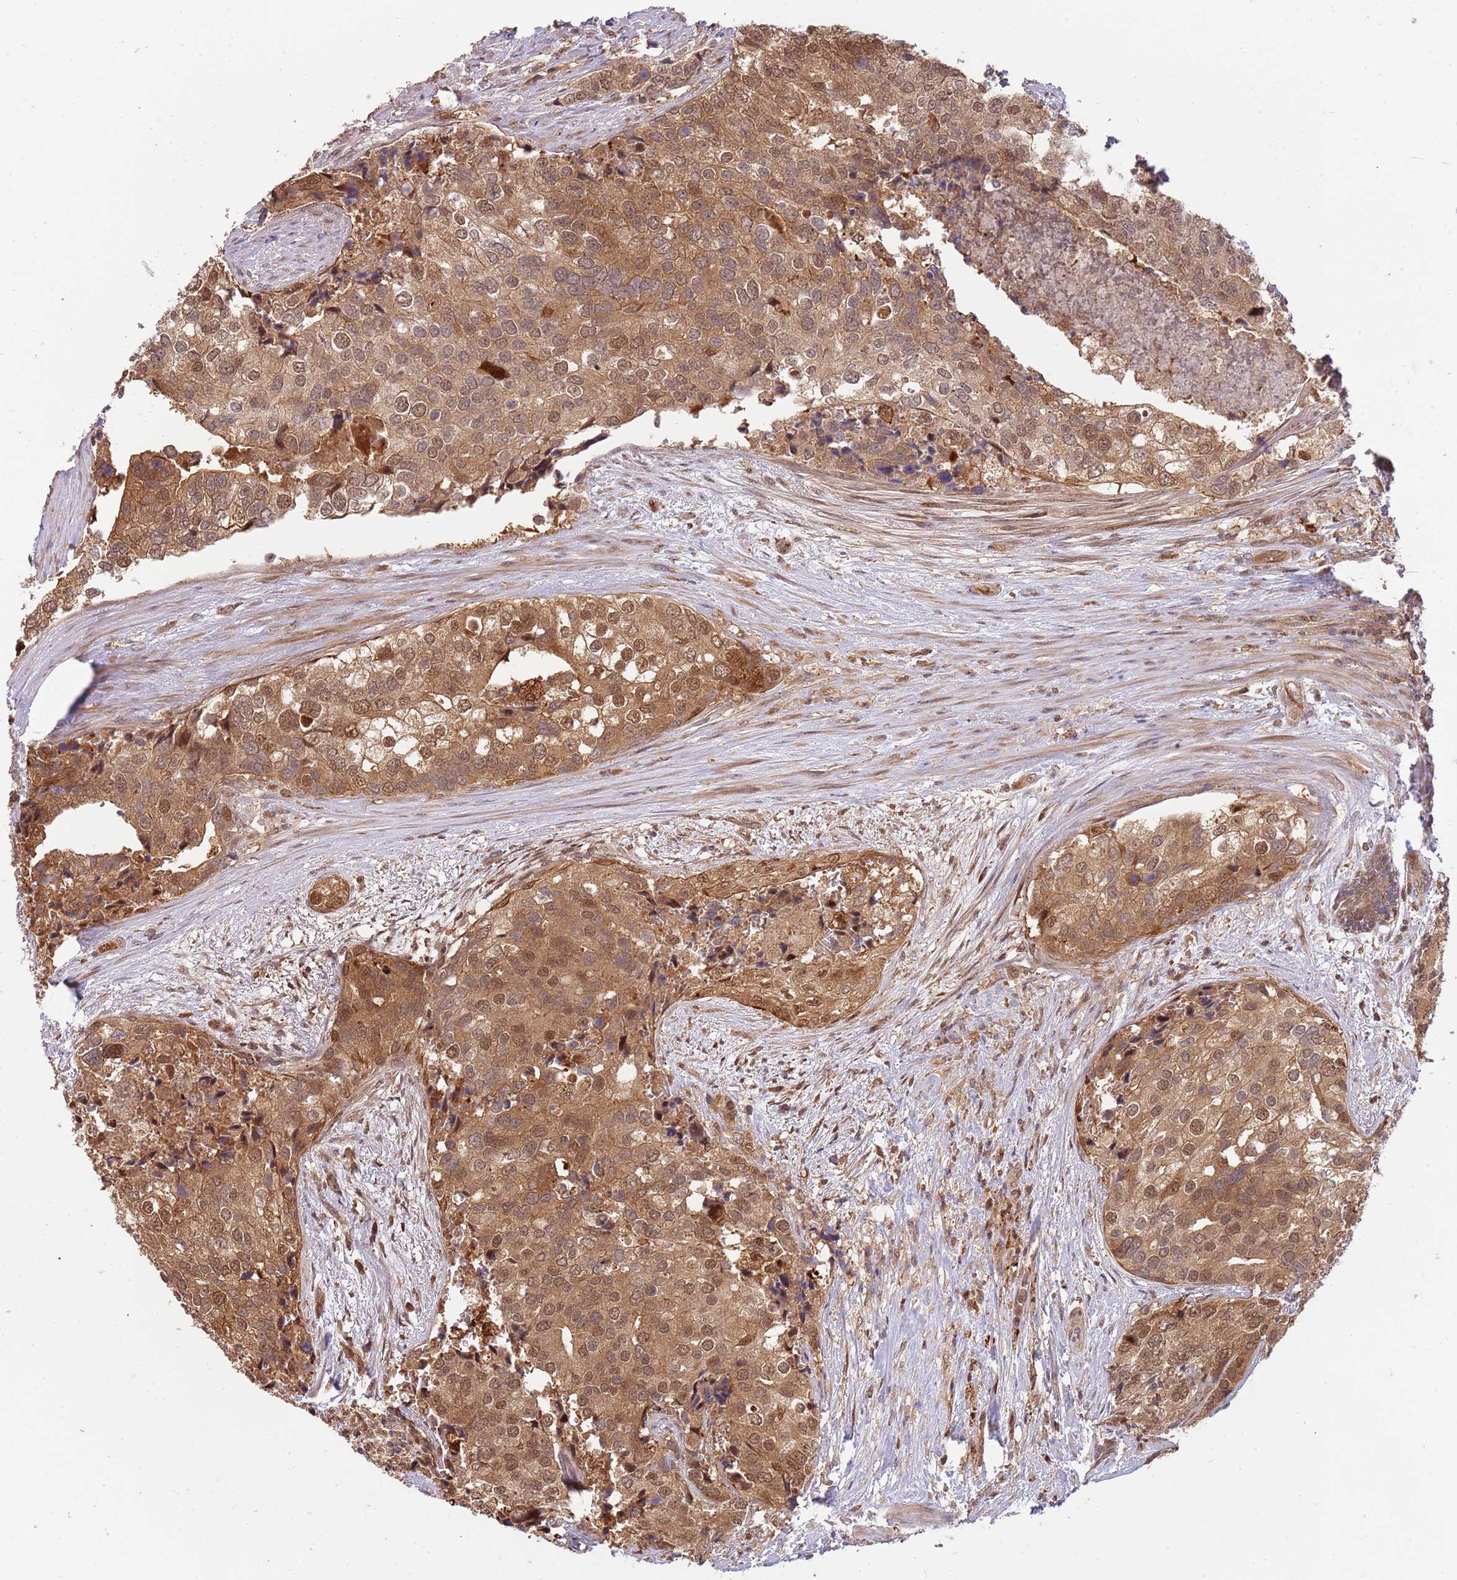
{"staining": {"intensity": "moderate", "quantity": ">75%", "location": "cytoplasmic/membranous,nuclear"}, "tissue": "prostate cancer", "cell_type": "Tumor cells", "image_type": "cancer", "snomed": [{"axis": "morphology", "description": "Adenocarcinoma, High grade"}, {"axis": "topography", "description": "Prostate"}], "caption": "DAB (3,3'-diaminobenzidine) immunohistochemical staining of human prostate adenocarcinoma (high-grade) shows moderate cytoplasmic/membranous and nuclear protein expression in about >75% of tumor cells.", "gene": "PLSCR5", "patient": {"sex": "male", "age": 62}}